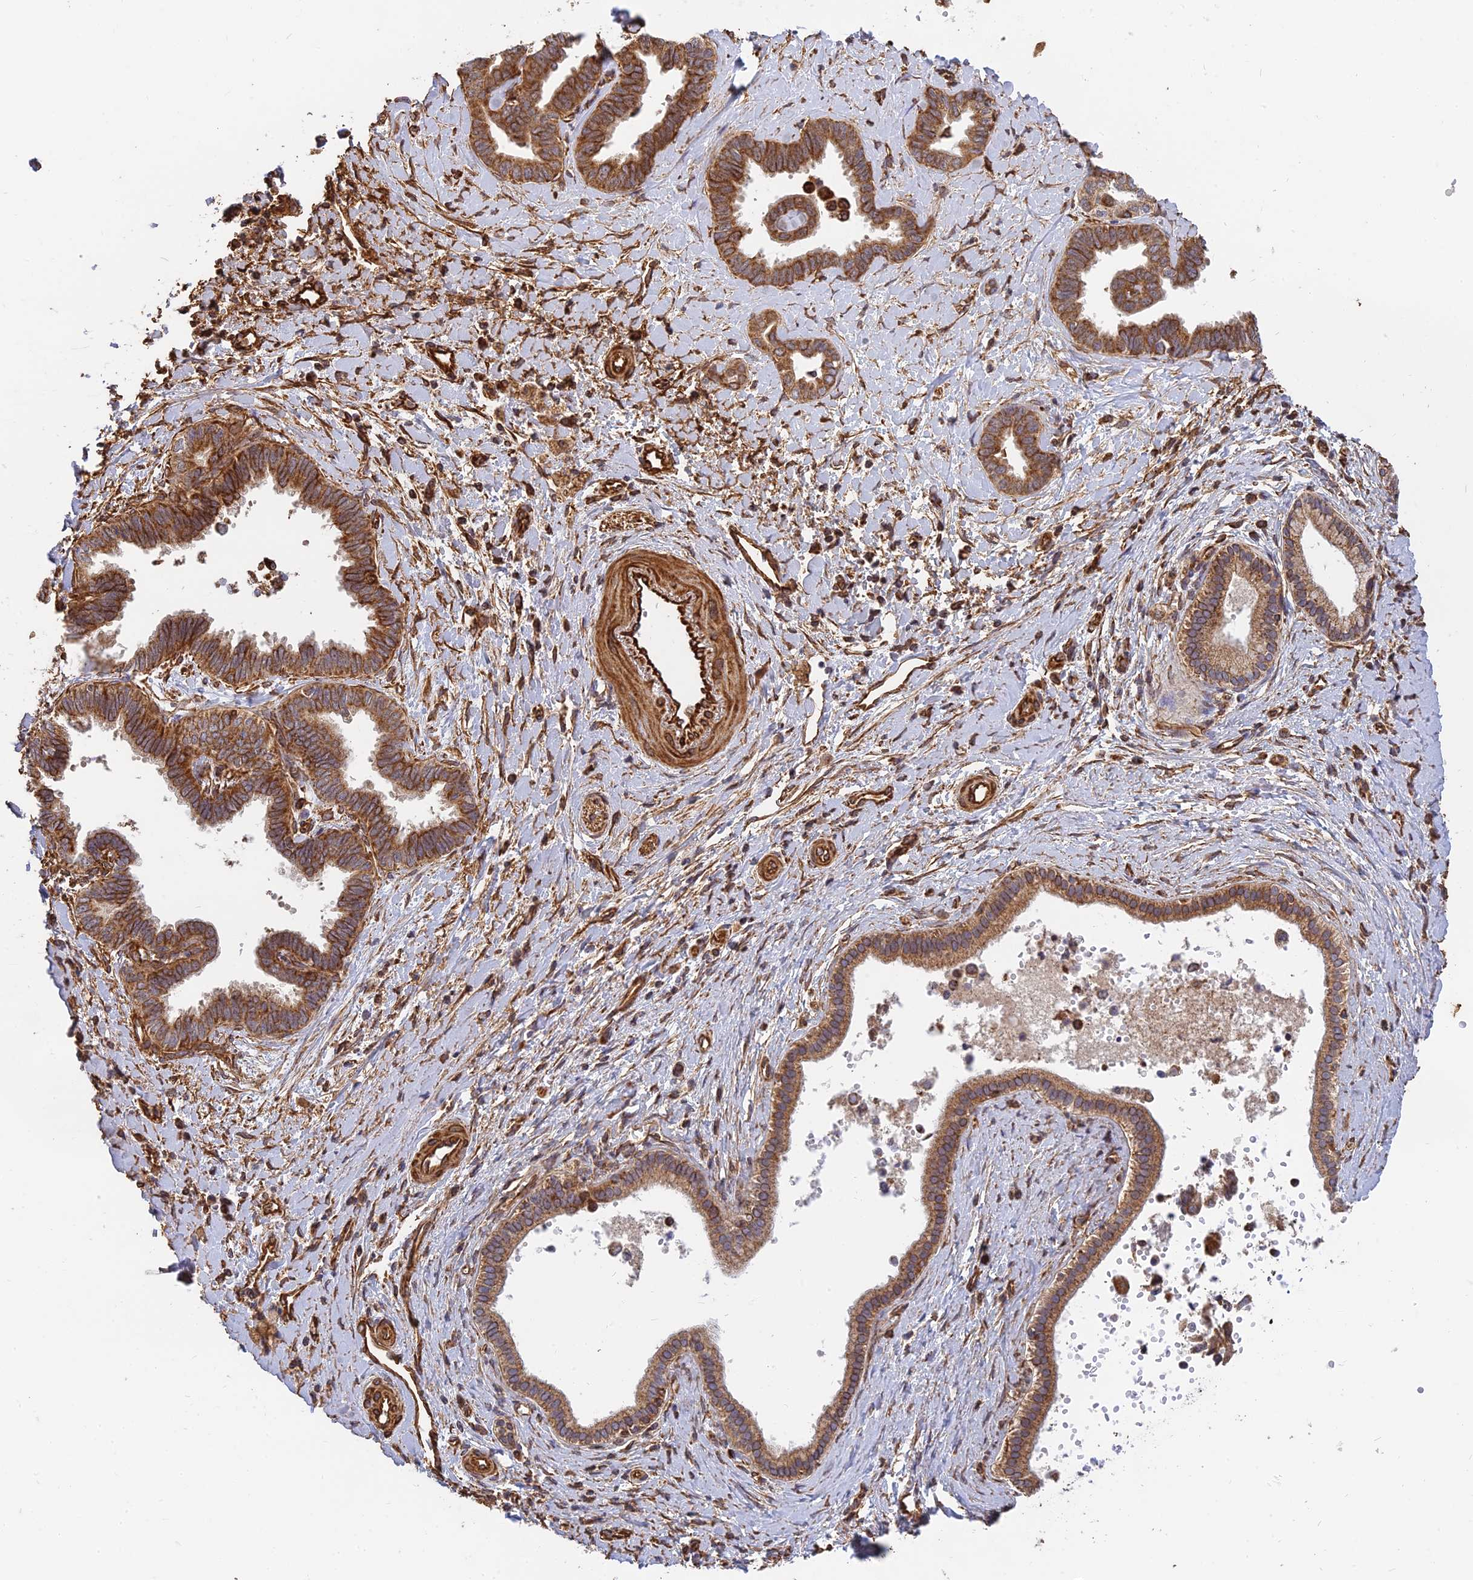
{"staining": {"intensity": "moderate", "quantity": ">75%", "location": "cytoplasmic/membranous"}, "tissue": "liver cancer", "cell_type": "Tumor cells", "image_type": "cancer", "snomed": [{"axis": "morphology", "description": "Cholangiocarcinoma"}, {"axis": "topography", "description": "Liver"}], "caption": "Liver cancer (cholangiocarcinoma) stained for a protein displays moderate cytoplasmic/membranous positivity in tumor cells.", "gene": "DSTYK", "patient": {"sex": "female", "age": 77}}